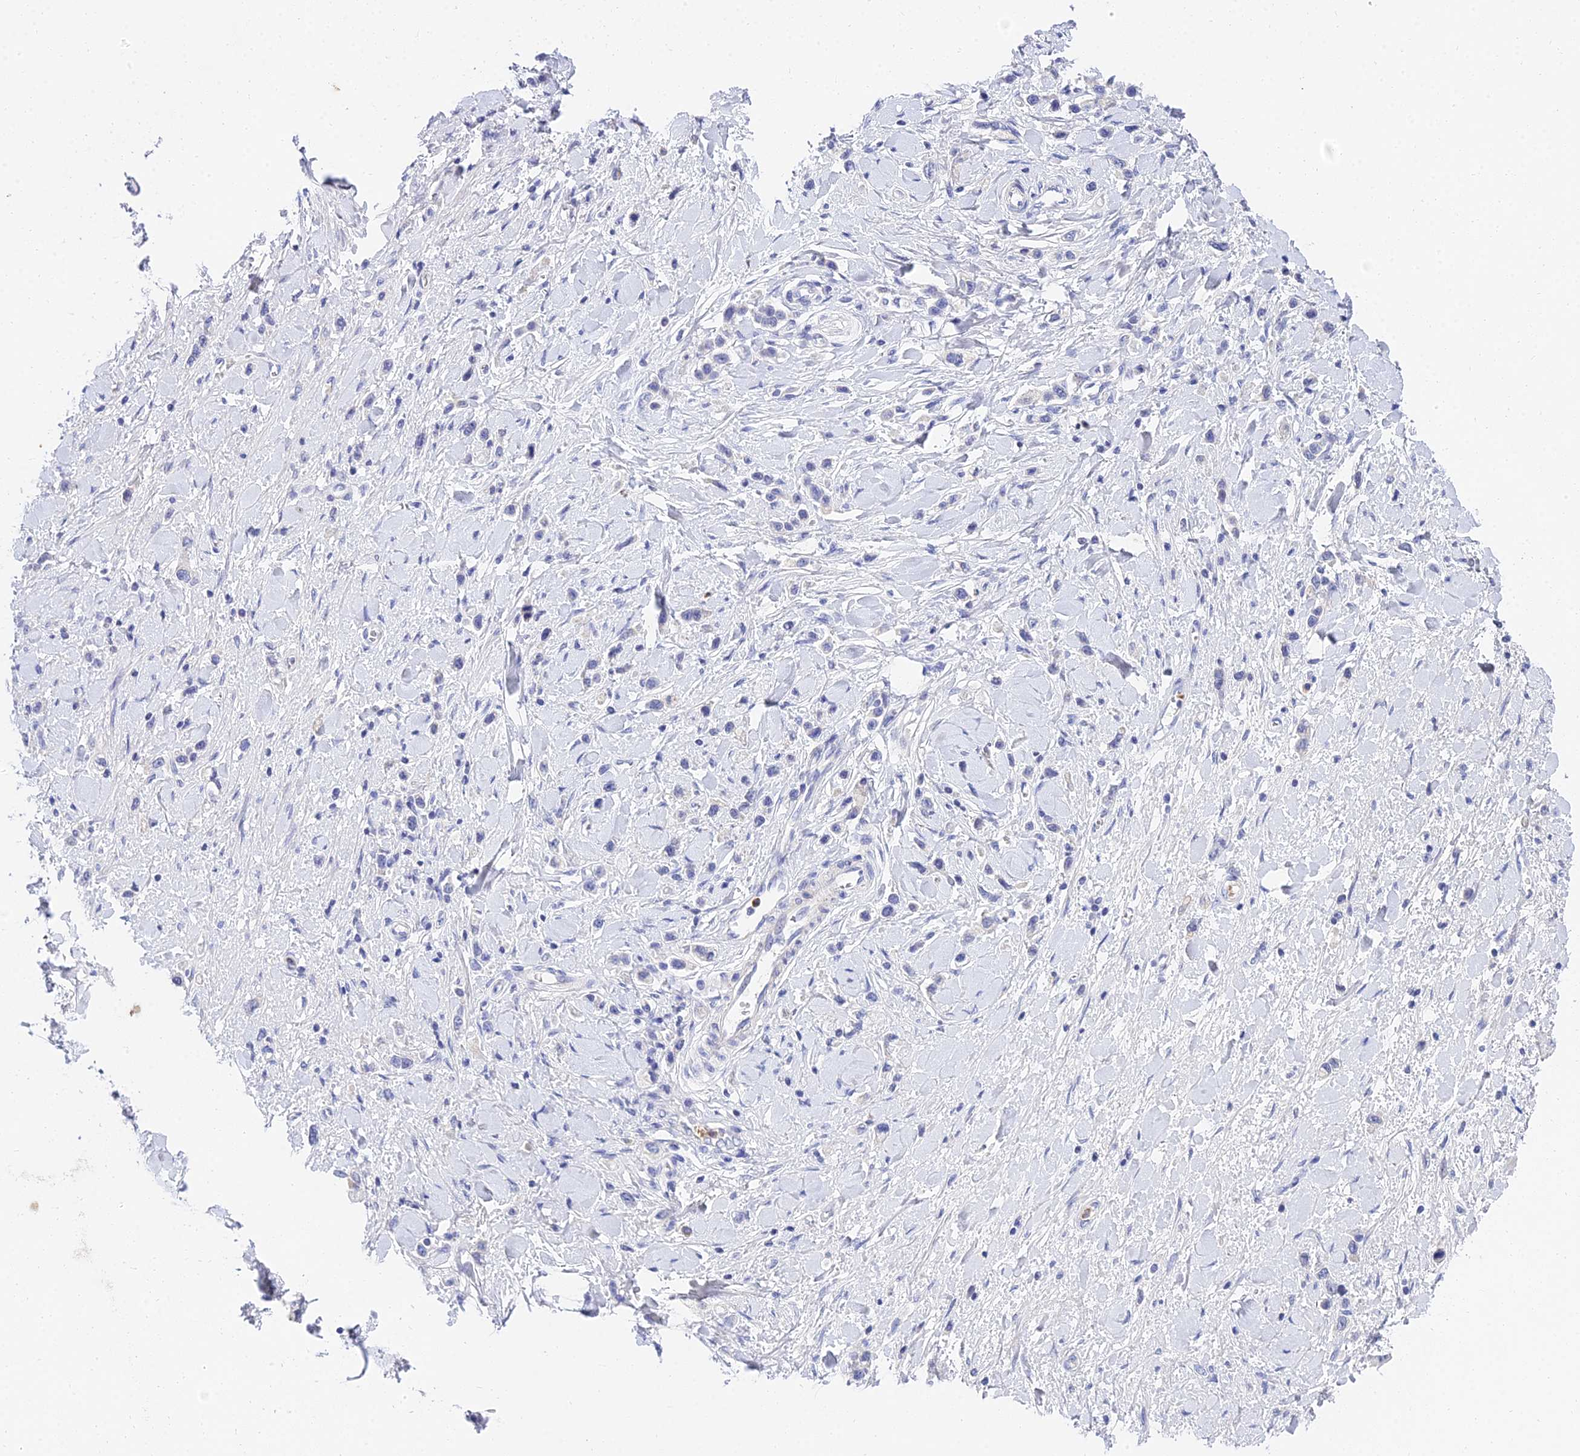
{"staining": {"intensity": "negative", "quantity": "none", "location": "none"}, "tissue": "stomach cancer", "cell_type": "Tumor cells", "image_type": "cancer", "snomed": [{"axis": "morphology", "description": "Normal tissue, NOS"}, {"axis": "morphology", "description": "Adenocarcinoma, NOS"}, {"axis": "topography", "description": "Stomach, upper"}, {"axis": "topography", "description": "Stomach"}], "caption": "Stomach cancer was stained to show a protein in brown. There is no significant positivity in tumor cells.", "gene": "VWC2L", "patient": {"sex": "female", "age": 65}}